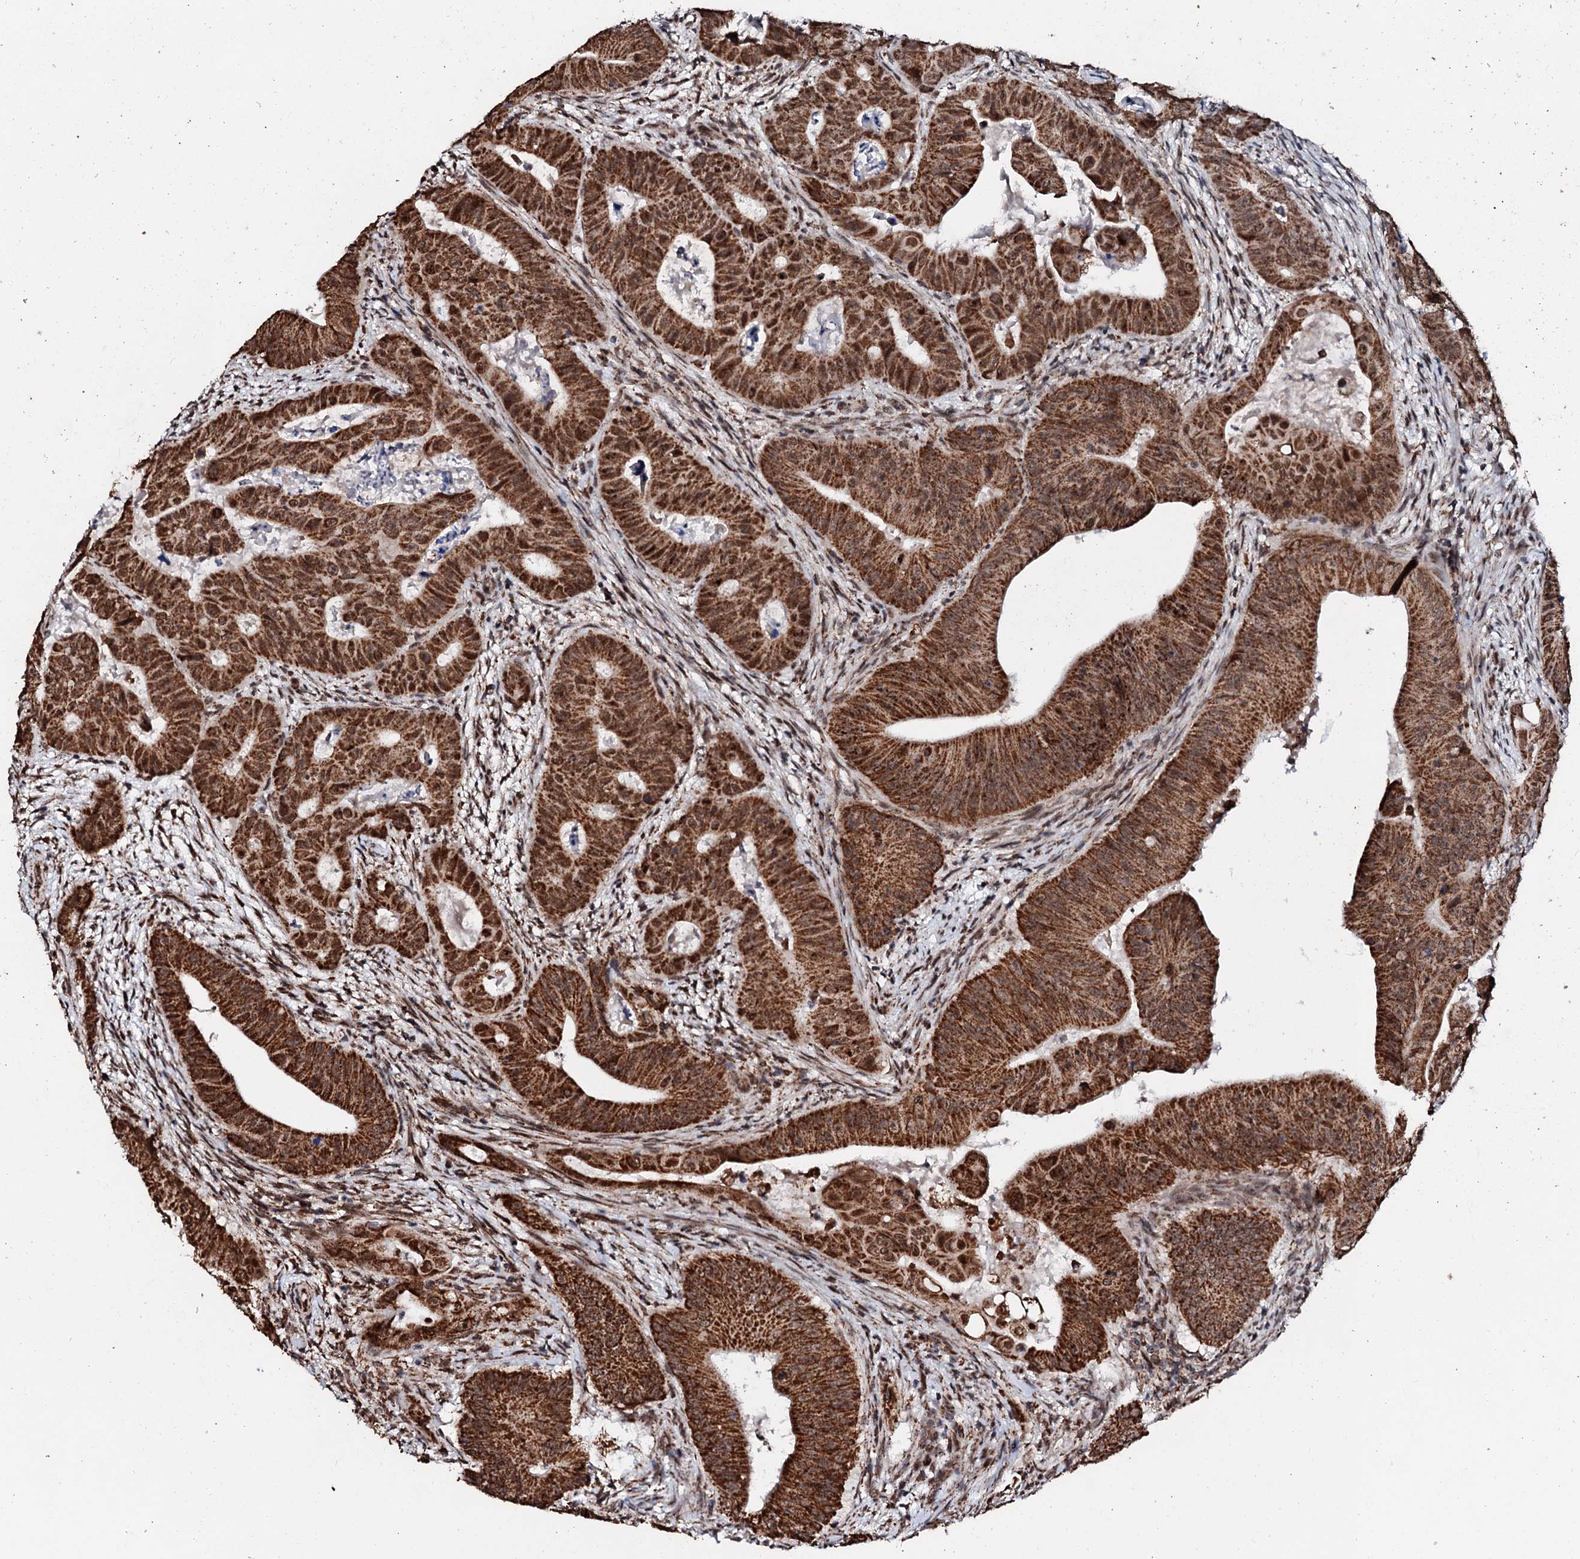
{"staining": {"intensity": "strong", "quantity": ">75%", "location": "cytoplasmic/membranous"}, "tissue": "colorectal cancer", "cell_type": "Tumor cells", "image_type": "cancer", "snomed": [{"axis": "morphology", "description": "Adenocarcinoma, NOS"}, {"axis": "topography", "description": "Rectum"}], "caption": "Immunohistochemical staining of human adenocarcinoma (colorectal) reveals strong cytoplasmic/membranous protein positivity in about >75% of tumor cells.", "gene": "SECISBP2L", "patient": {"sex": "female", "age": 75}}